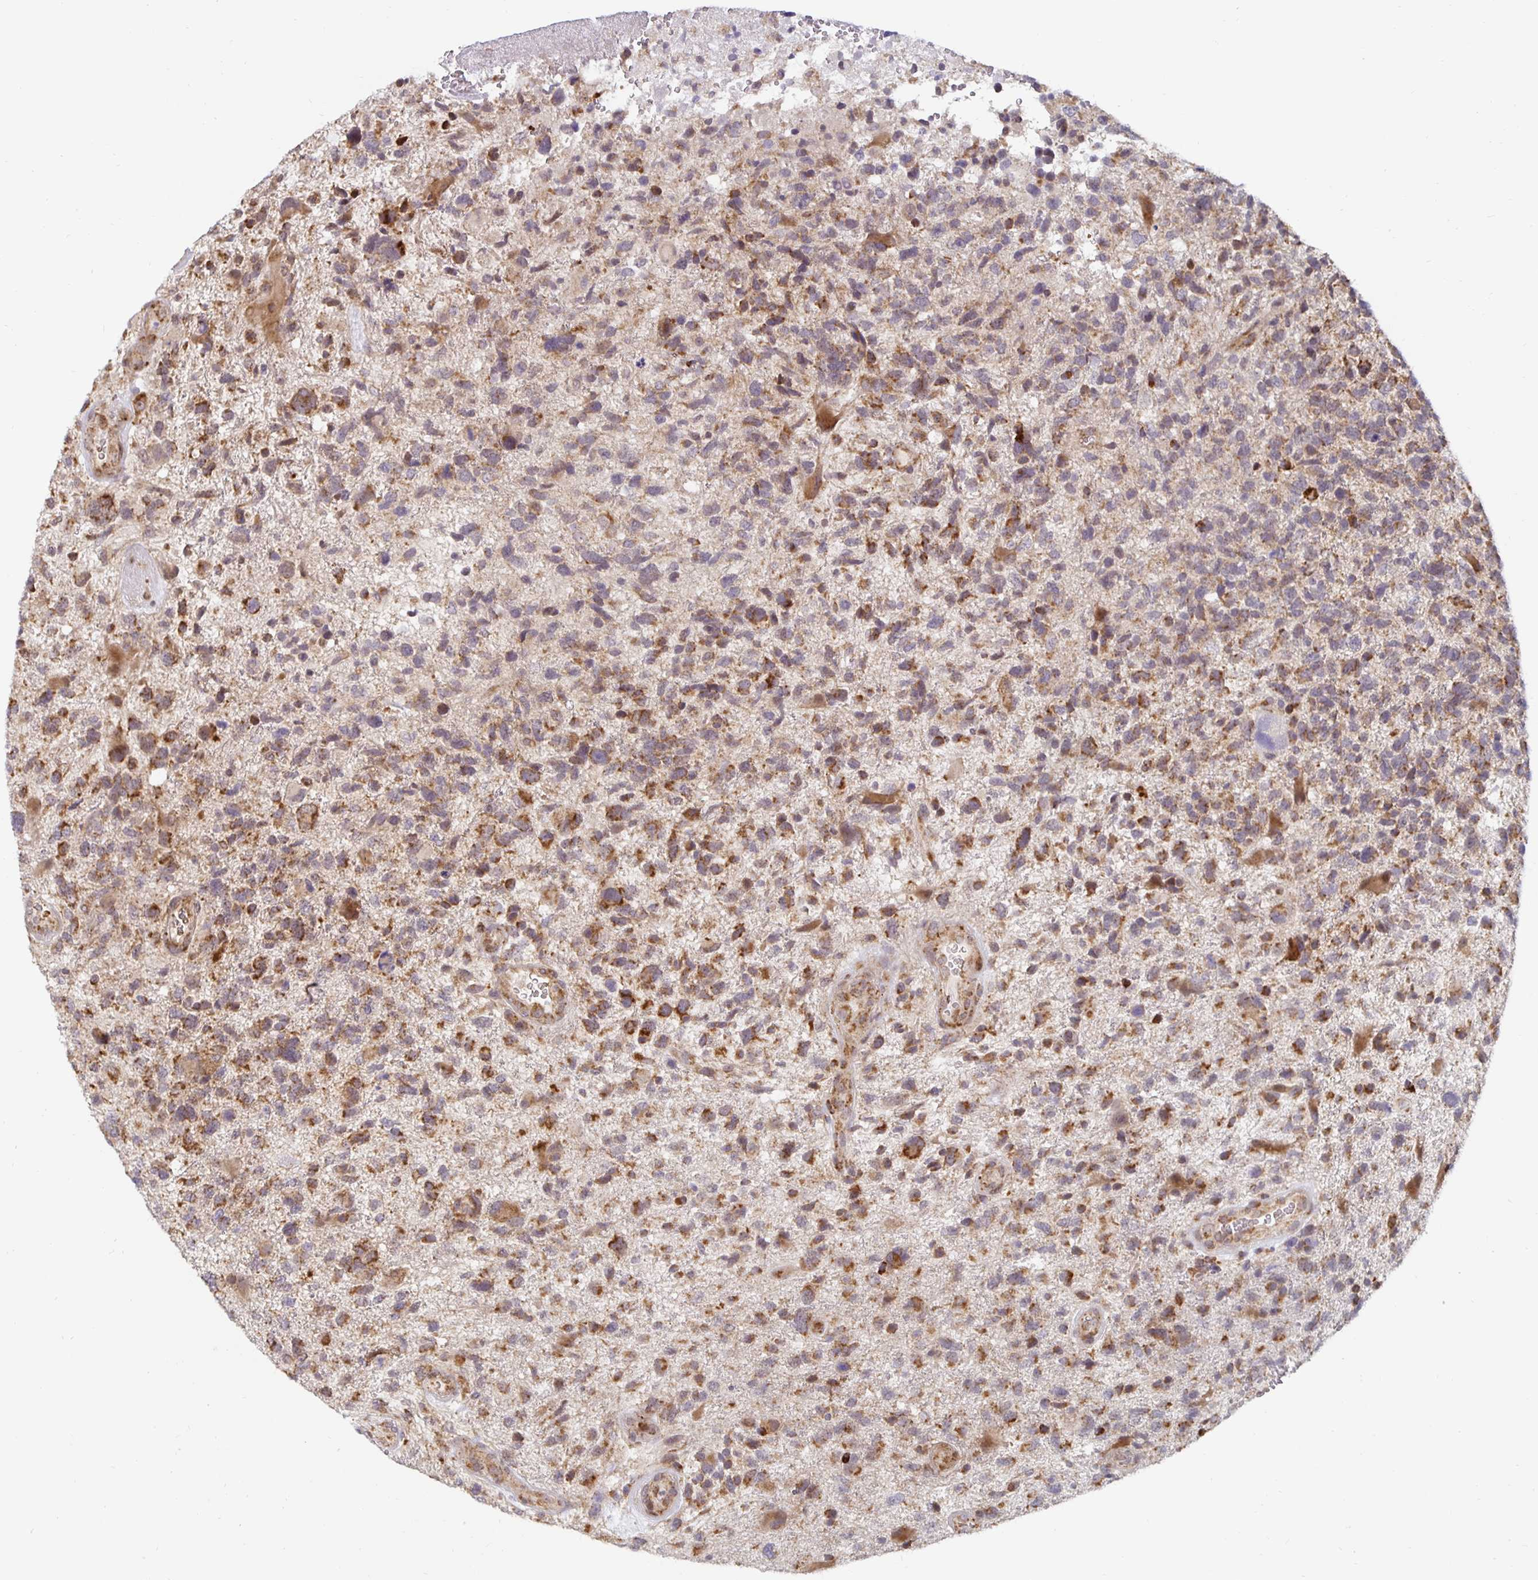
{"staining": {"intensity": "moderate", "quantity": ">75%", "location": "cytoplasmic/membranous"}, "tissue": "glioma", "cell_type": "Tumor cells", "image_type": "cancer", "snomed": [{"axis": "morphology", "description": "Glioma, malignant, High grade"}, {"axis": "topography", "description": "Brain"}], "caption": "High-power microscopy captured an immunohistochemistry (IHC) micrograph of malignant glioma (high-grade), revealing moderate cytoplasmic/membranous staining in about >75% of tumor cells. (Brightfield microscopy of DAB IHC at high magnification).", "gene": "MRPL28", "patient": {"sex": "female", "age": 71}}